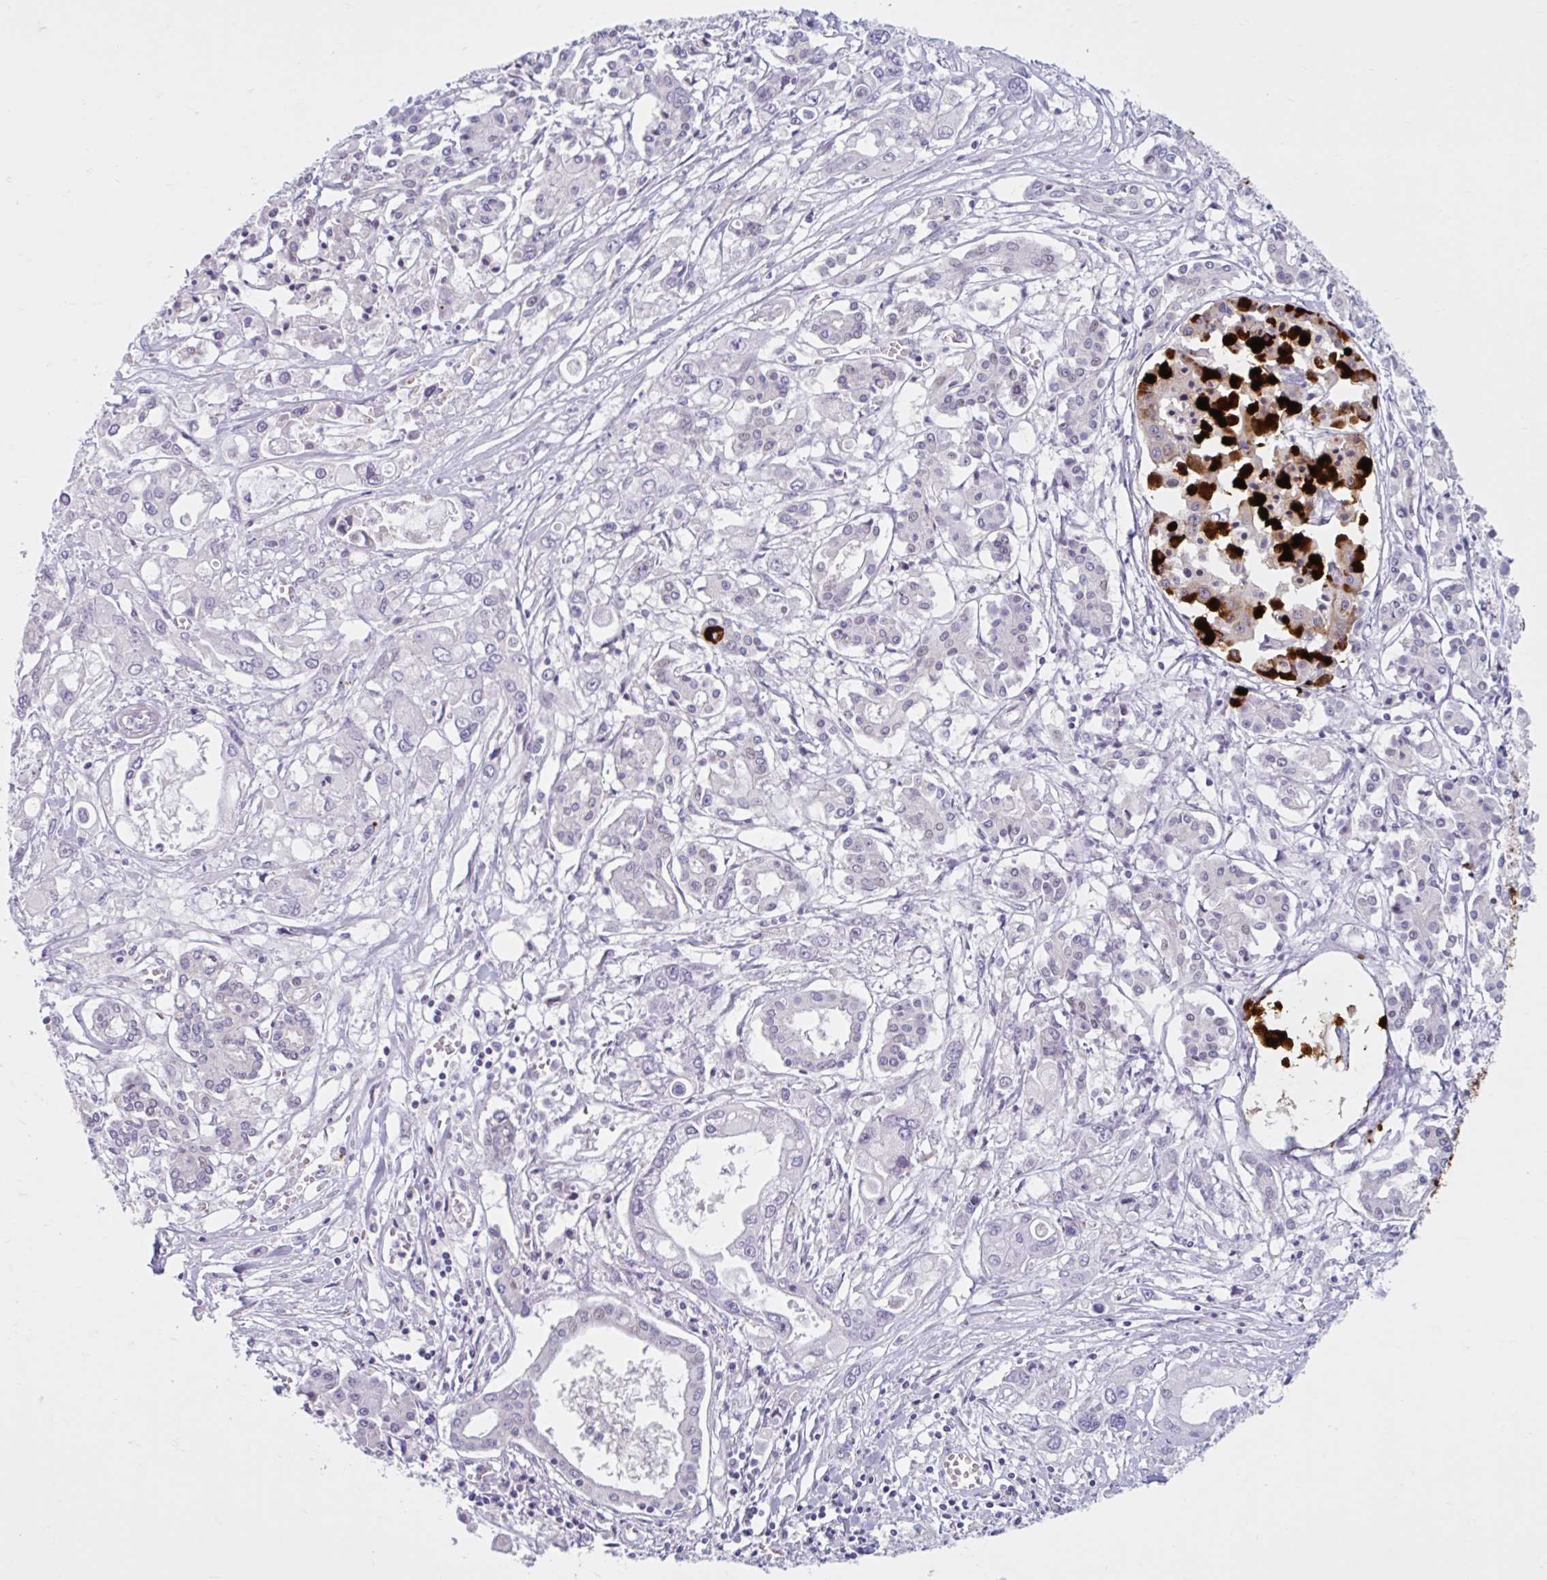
{"staining": {"intensity": "negative", "quantity": "none", "location": "none"}, "tissue": "pancreatic cancer", "cell_type": "Tumor cells", "image_type": "cancer", "snomed": [{"axis": "morphology", "description": "Adenocarcinoma, NOS"}, {"axis": "topography", "description": "Pancreas"}], "caption": "The immunohistochemistry (IHC) photomicrograph has no significant staining in tumor cells of pancreatic cancer tissue. The staining was performed using DAB (3,3'-diaminobenzidine) to visualize the protein expression in brown, while the nuclei were stained in blue with hematoxylin (Magnification: 20x).", "gene": "FAM153A", "patient": {"sex": "male", "age": 71}}